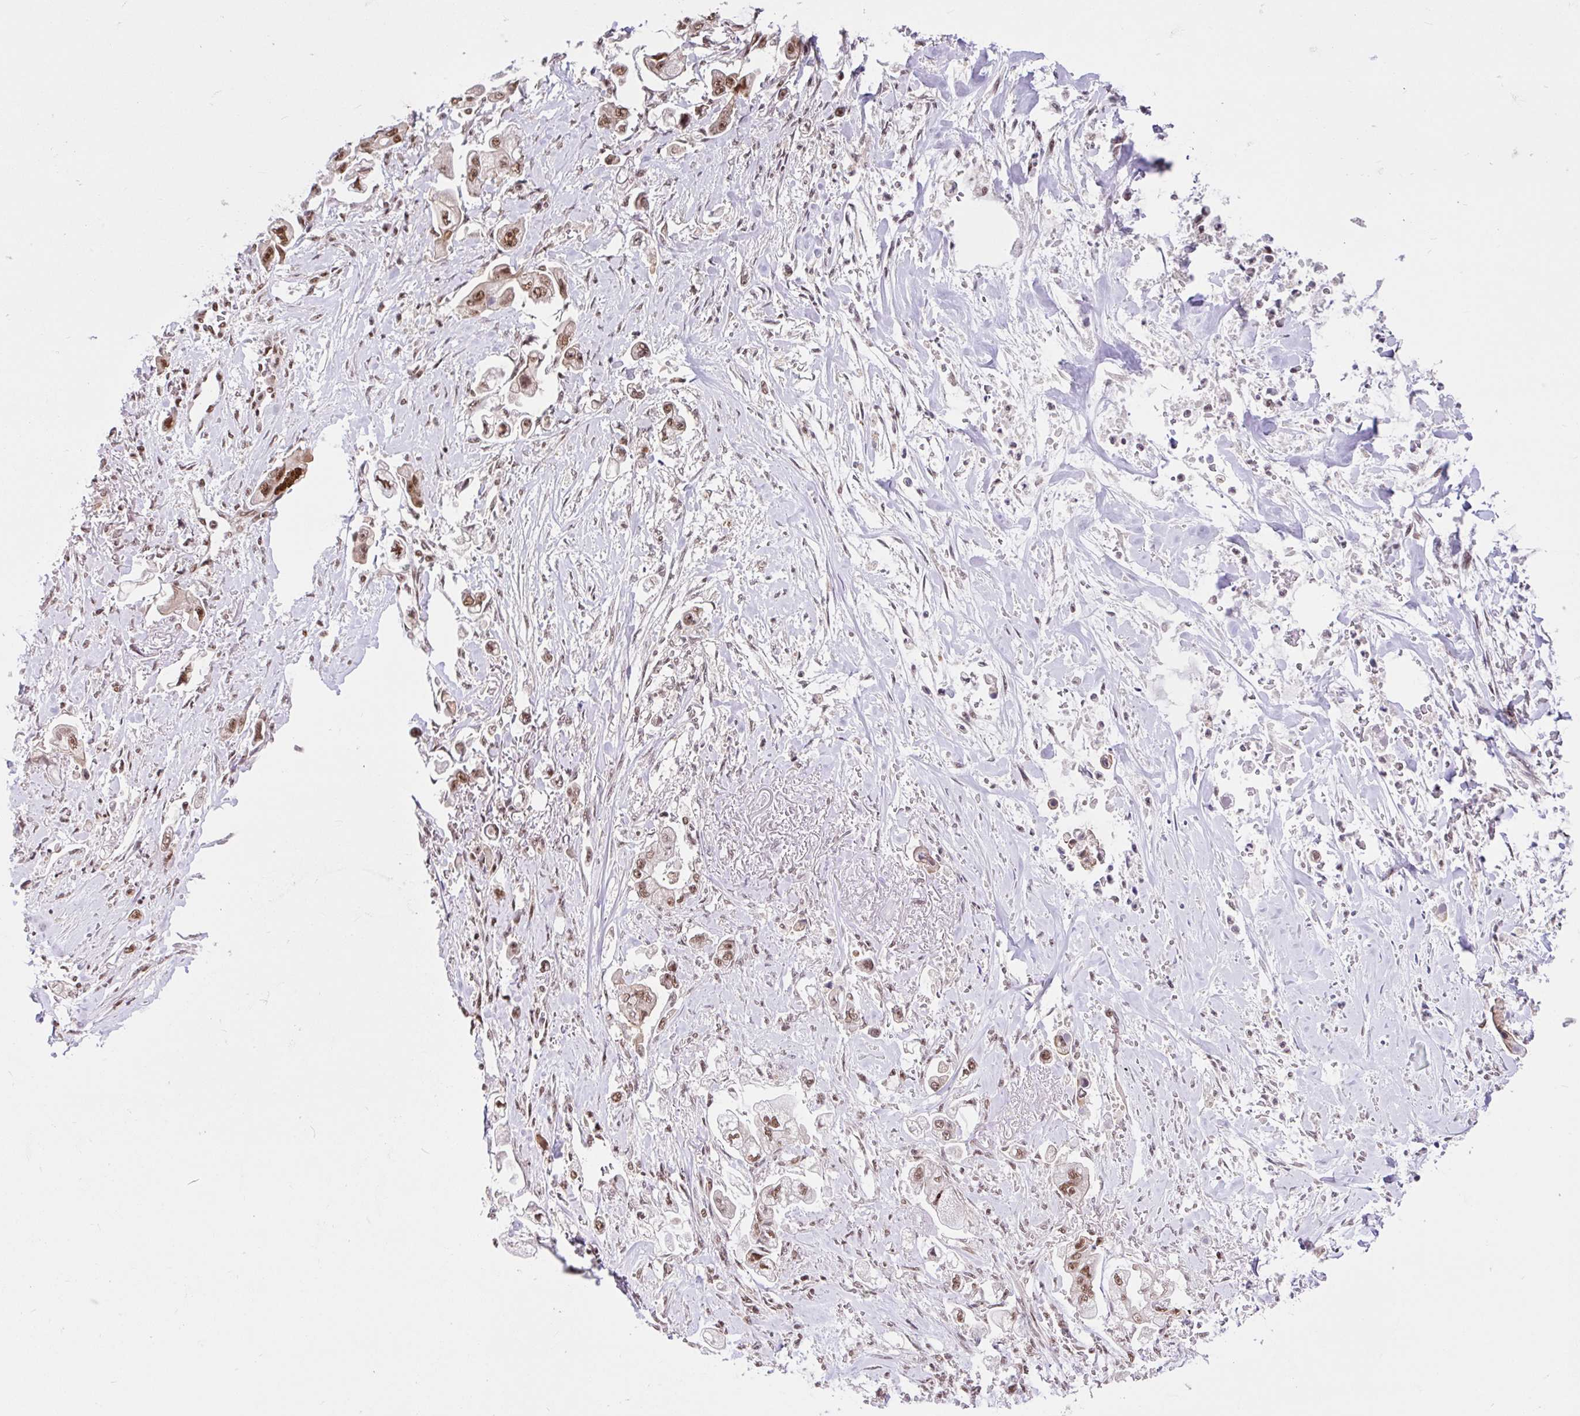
{"staining": {"intensity": "moderate", "quantity": ">75%", "location": "nuclear"}, "tissue": "stomach cancer", "cell_type": "Tumor cells", "image_type": "cancer", "snomed": [{"axis": "morphology", "description": "Adenocarcinoma, NOS"}, {"axis": "topography", "description": "Stomach"}], "caption": "The histopathology image reveals immunohistochemical staining of adenocarcinoma (stomach). There is moderate nuclear positivity is identified in approximately >75% of tumor cells. (IHC, brightfield microscopy, high magnification).", "gene": "CCDC12", "patient": {"sex": "male", "age": 62}}